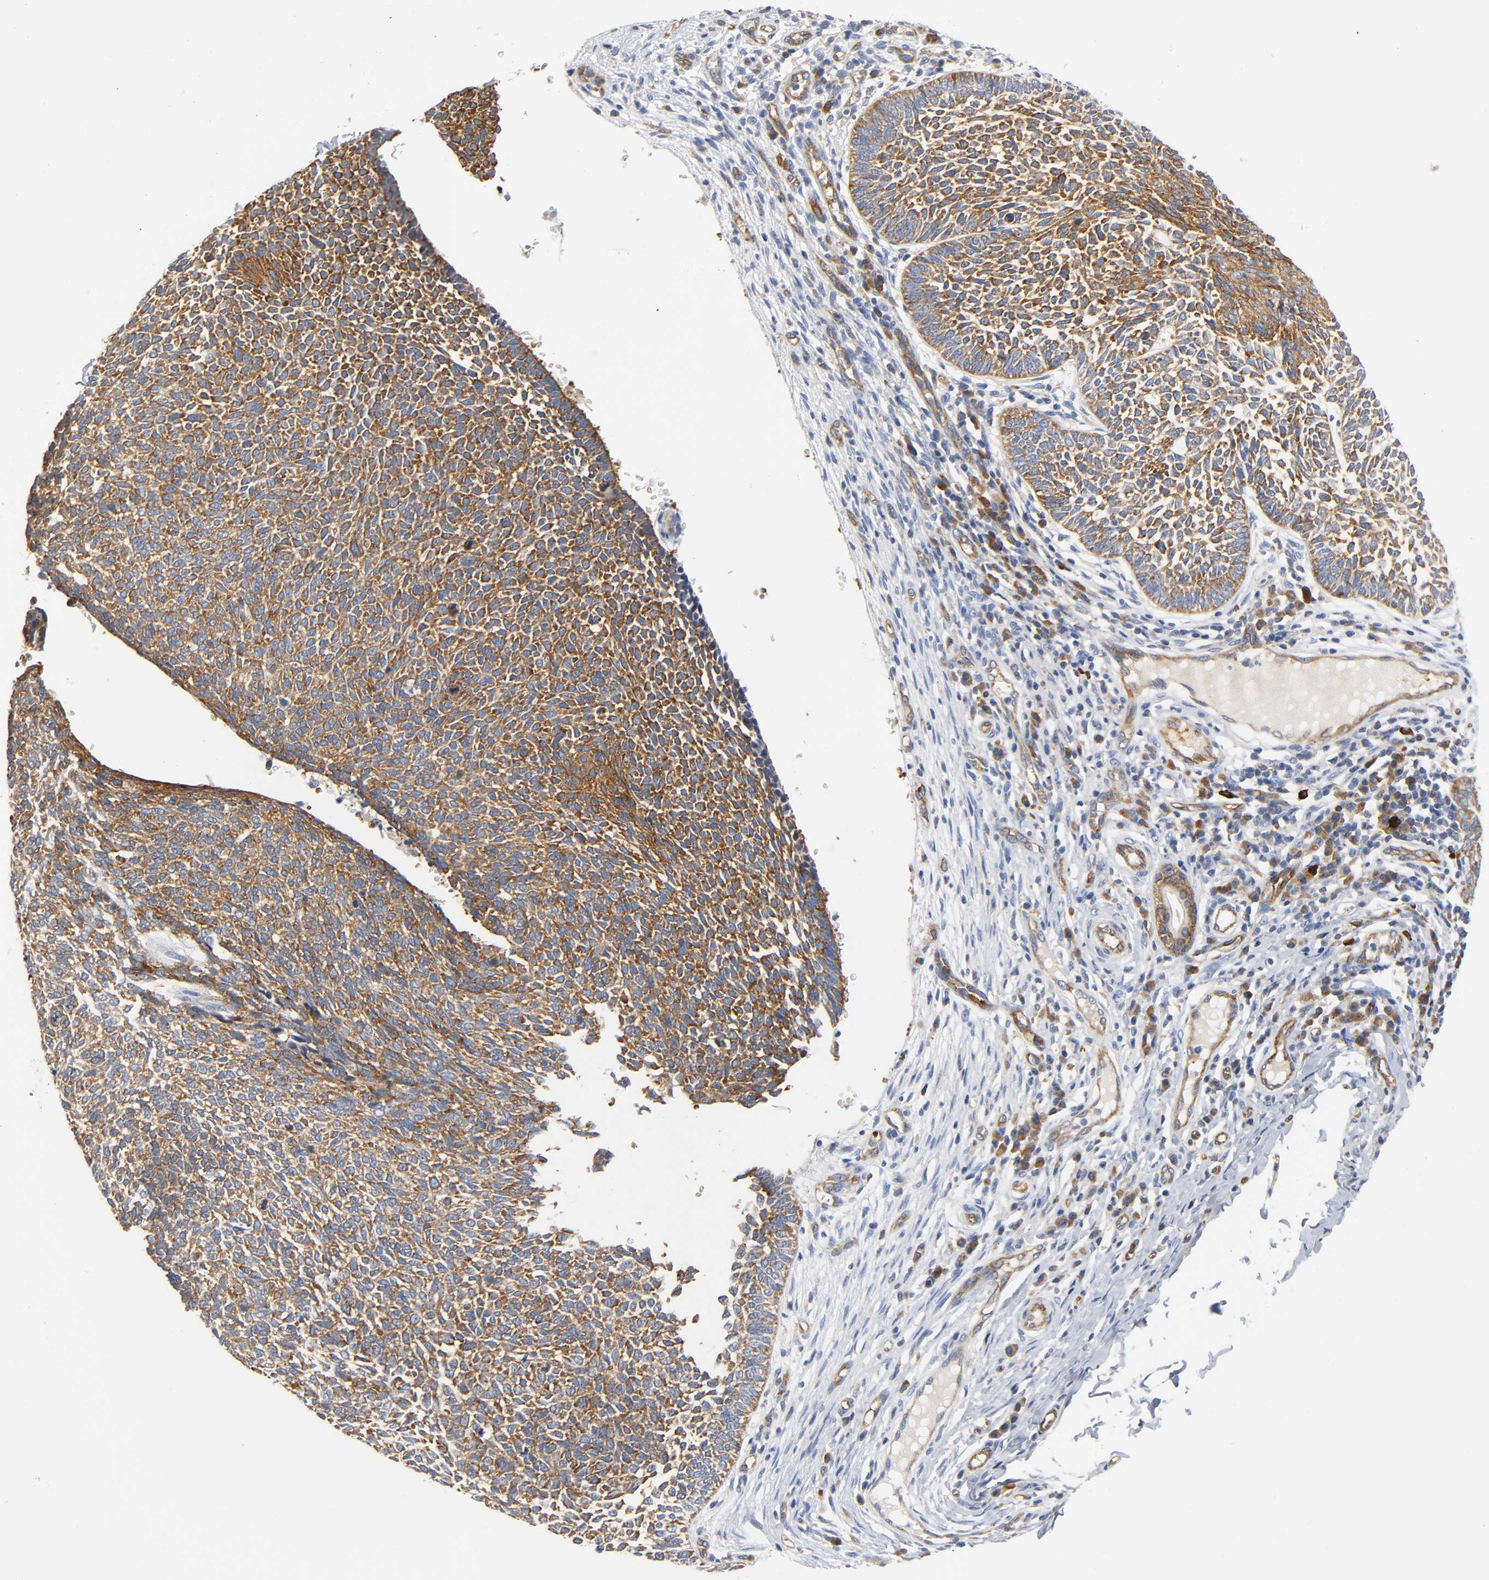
{"staining": {"intensity": "moderate", "quantity": ">75%", "location": "cytoplasmic/membranous"}, "tissue": "skin cancer", "cell_type": "Tumor cells", "image_type": "cancer", "snomed": [{"axis": "morphology", "description": "Normal tissue, NOS"}, {"axis": "morphology", "description": "Basal cell carcinoma"}, {"axis": "topography", "description": "Skin"}], "caption": "The micrograph displays immunohistochemical staining of basal cell carcinoma (skin). There is moderate cytoplasmic/membranous positivity is seen in approximately >75% of tumor cells.", "gene": "CD2AP", "patient": {"sex": "male", "age": 87}}